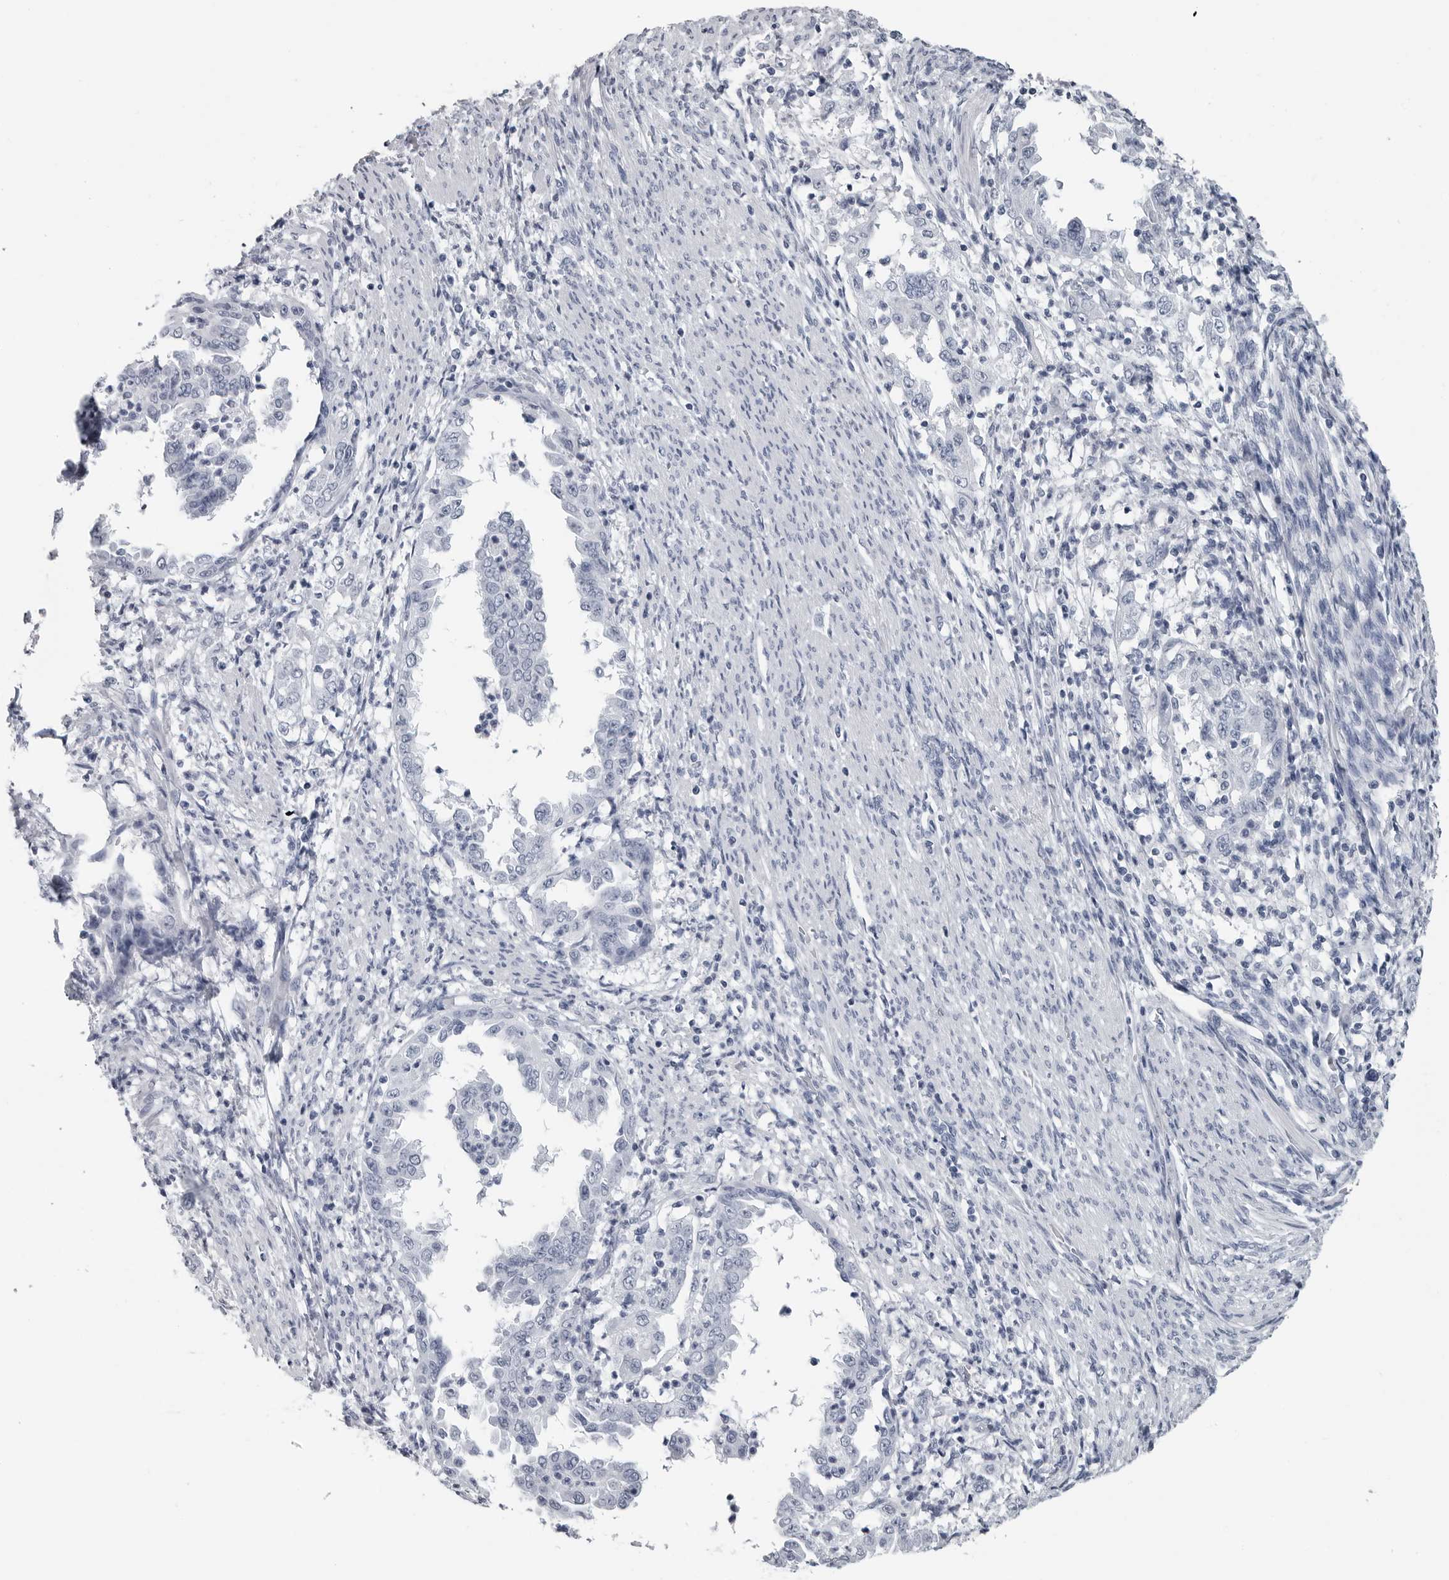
{"staining": {"intensity": "negative", "quantity": "none", "location": "none"}, "tissue": "endometrial cancer", "cell_type": "Tumor cells", "image_type": "cancer", "snomed": [{"axis": "morphology", "description": "Adenocarcinoma, NOS"}, {"axis": "topography", "description": "Endometrium"}], "caption": "Tumor cells show no significant positivity in endometrial adenocarcinoma.", "gene": "AMPD1", "patient": {"sex": "female", "age": 85}}